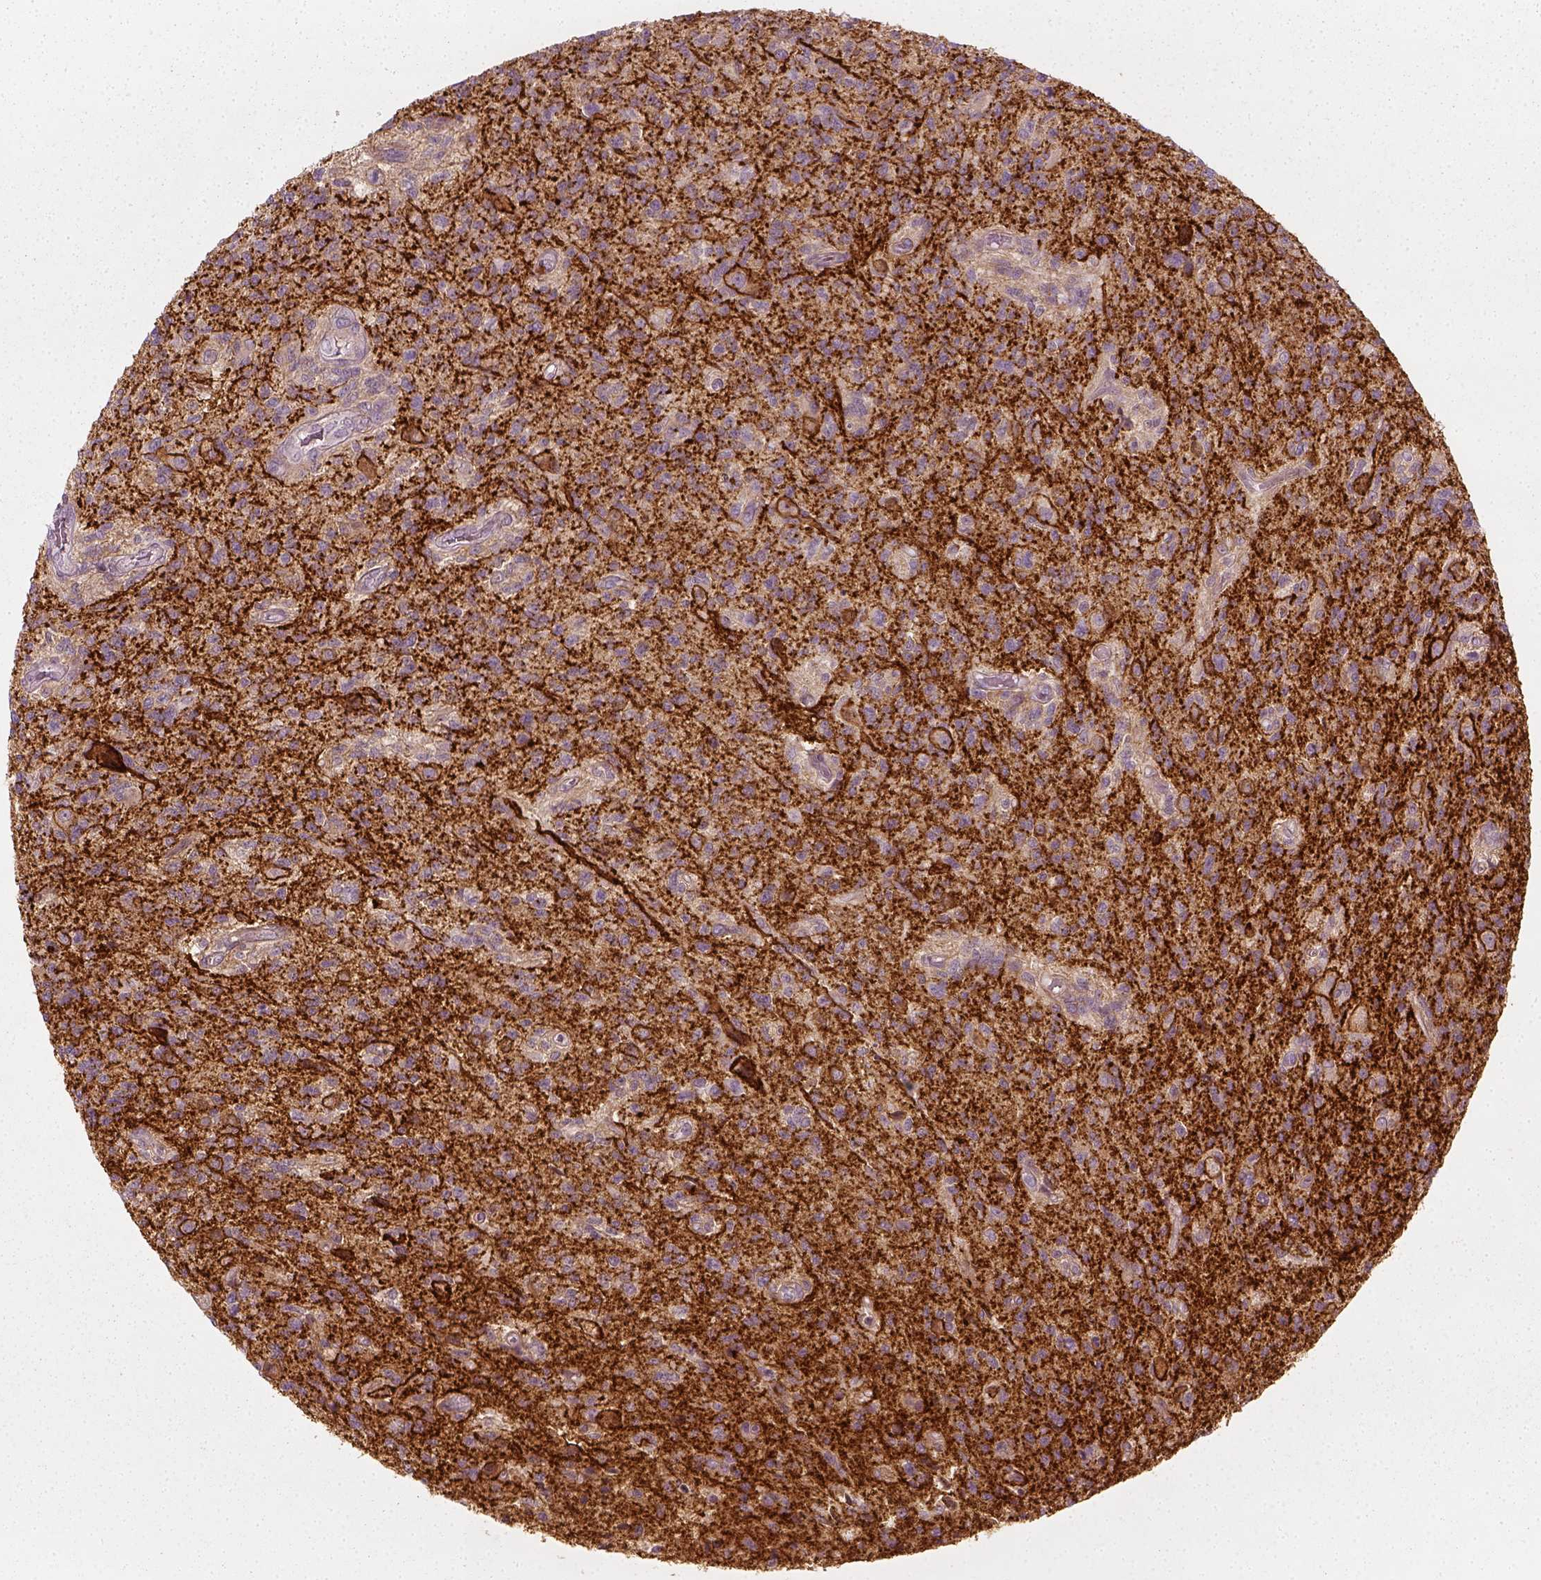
{"staining": {"intensity": "negative", "quantity": "none", "location": "none"}, "tissue": "glioma", "cell_type": "Tumor cells", "image_type": "cancer", "snomed": [{"axis": "morphology", "description": "Glioma, malignant, High grade"}, {"axis": "topography", "description": "Brain"}], "caption": "Malignant high-grade glioma was stained to show a protein in brown. There is no significant expression in tumor cells.", "gene": "NPTN", "patient": {"sex": "male", "age": 56}}